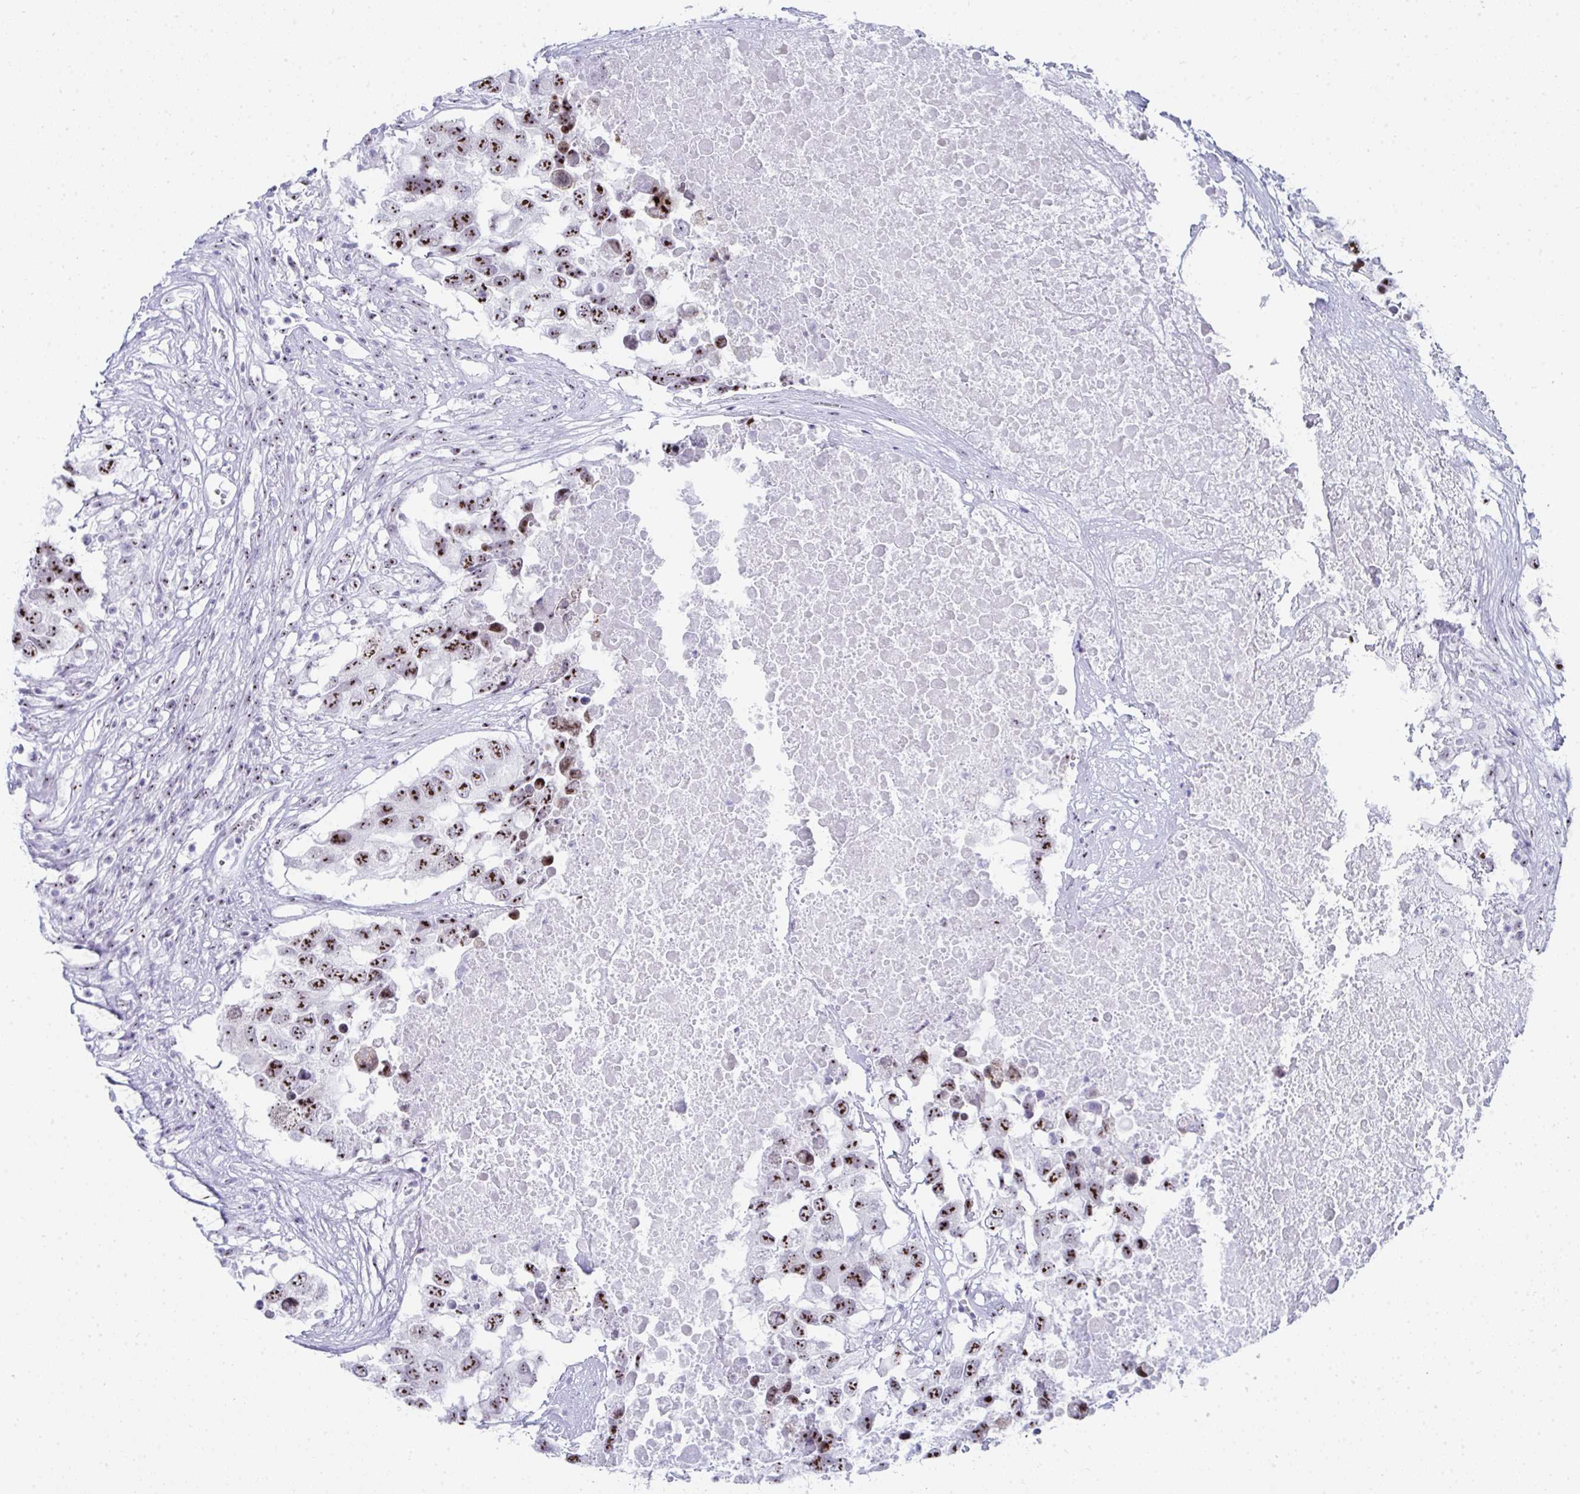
{"staining": {"intensity": "strong", "quantity": ">75%", "location": "nuclear"}, "tissue": "testis cancer", "cell_type": "Tumor cells", "image_type": "cancer", "snomed": [{"axis": "morphology", "description": "Carcinoma, Embryonal, NOS"}, {"axis": "topography", "description": "Testis"}], "caption": "Human testis embryonal carcinoma stained with a protein marker shows strong staining in tumor cells.", "gene": "NOP10", "patient": {"sex": "male", "age": 83}}